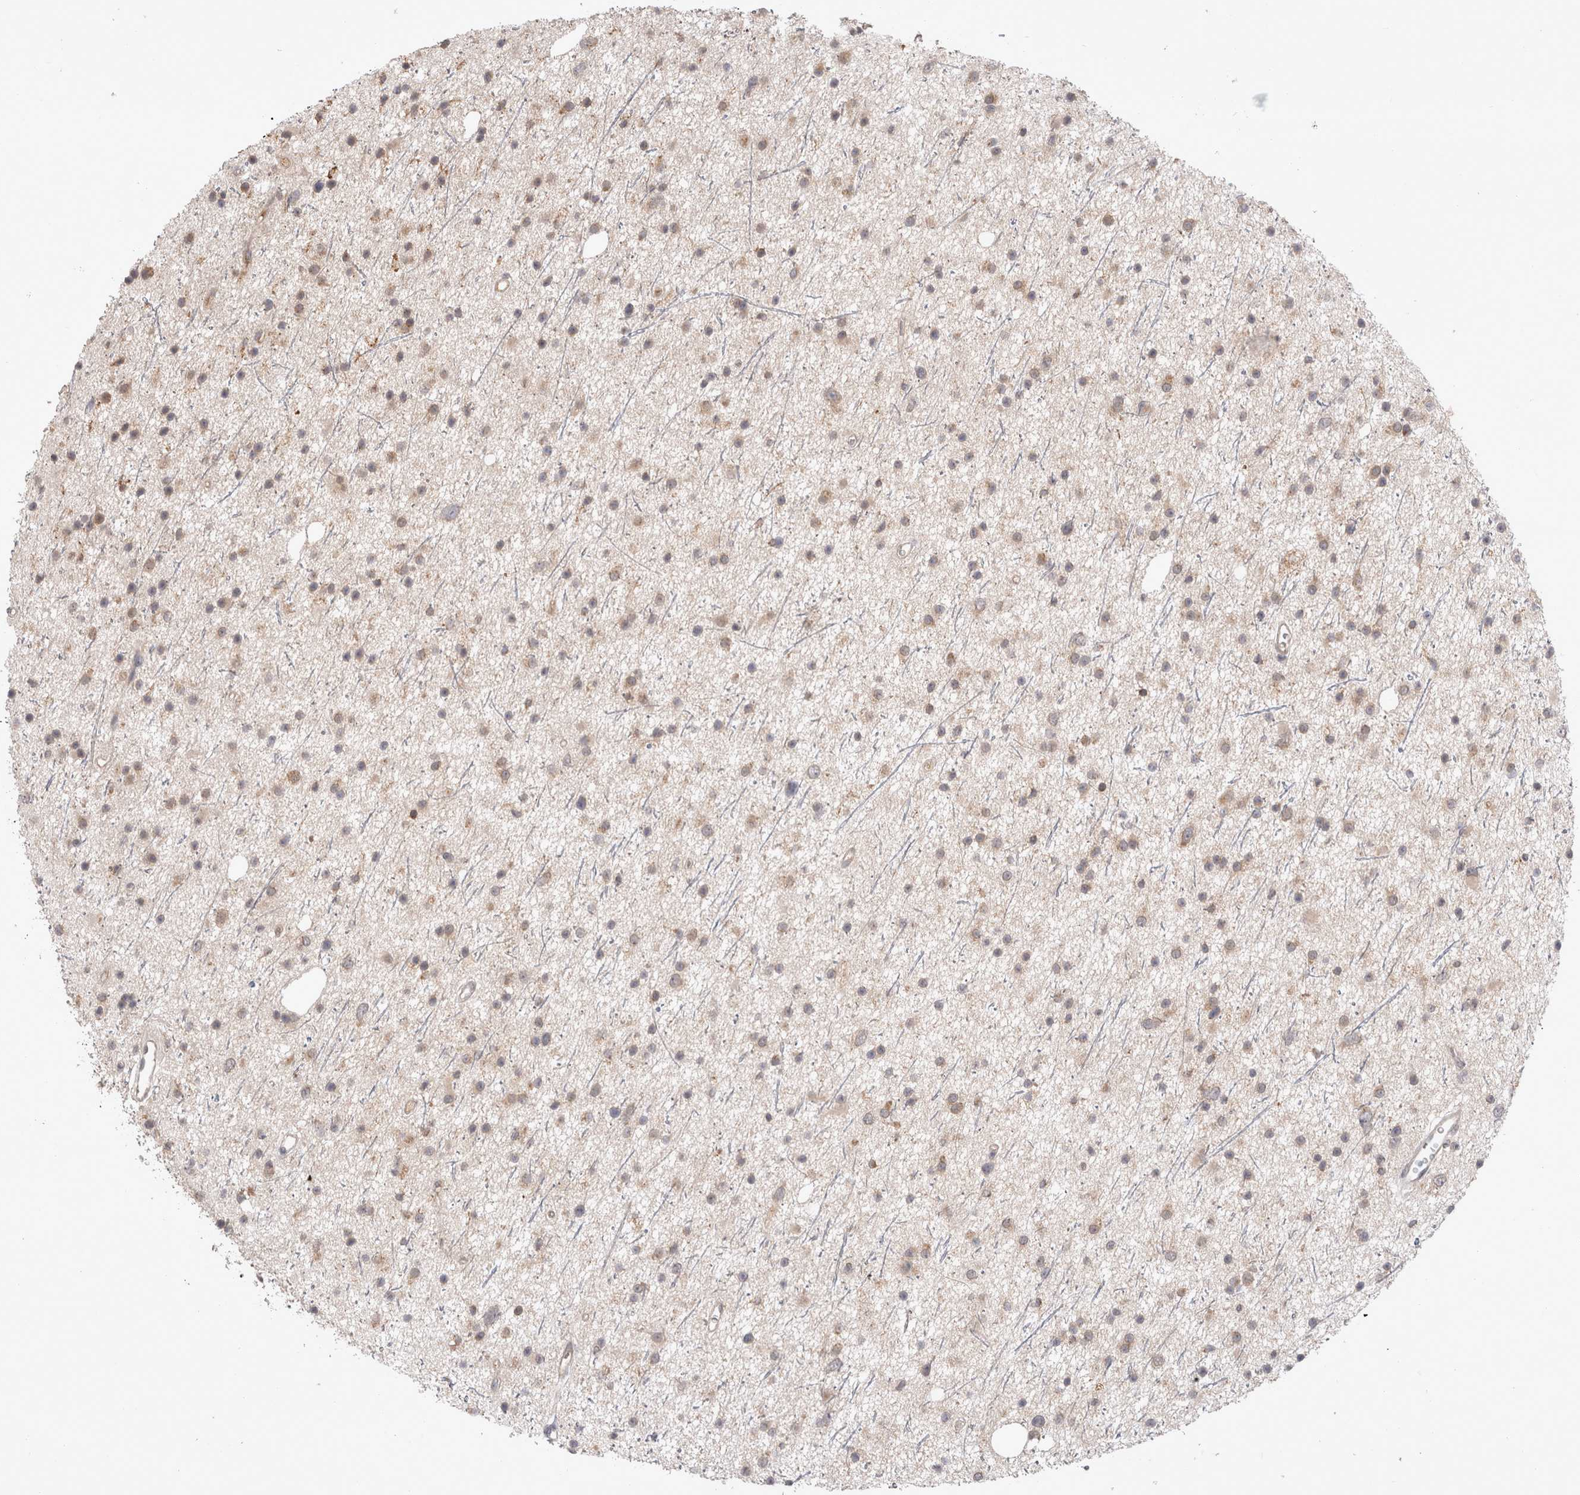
{"staining": {"intensity": "moderate", "quantity": "25%-75%", "location": "cytoplasmic/membranous"}, "tissue": "glioma", "cell_type": "Tumor cells", "image_type": "cancer", "snomed": [{"axis": "morphology", "description": "Glioma, malignant, Low grade"}, {"axis": "topography", "description": "Cerebral cortex"}], "caption": "Glioma stained with a brown dye demonstrates moderate cytoplasmic/membranous positive positivity in approximately 25%-75% of tumor cells.", "gene": "PLEKHM1", "patient": {"sex": "female", "age": 39}}